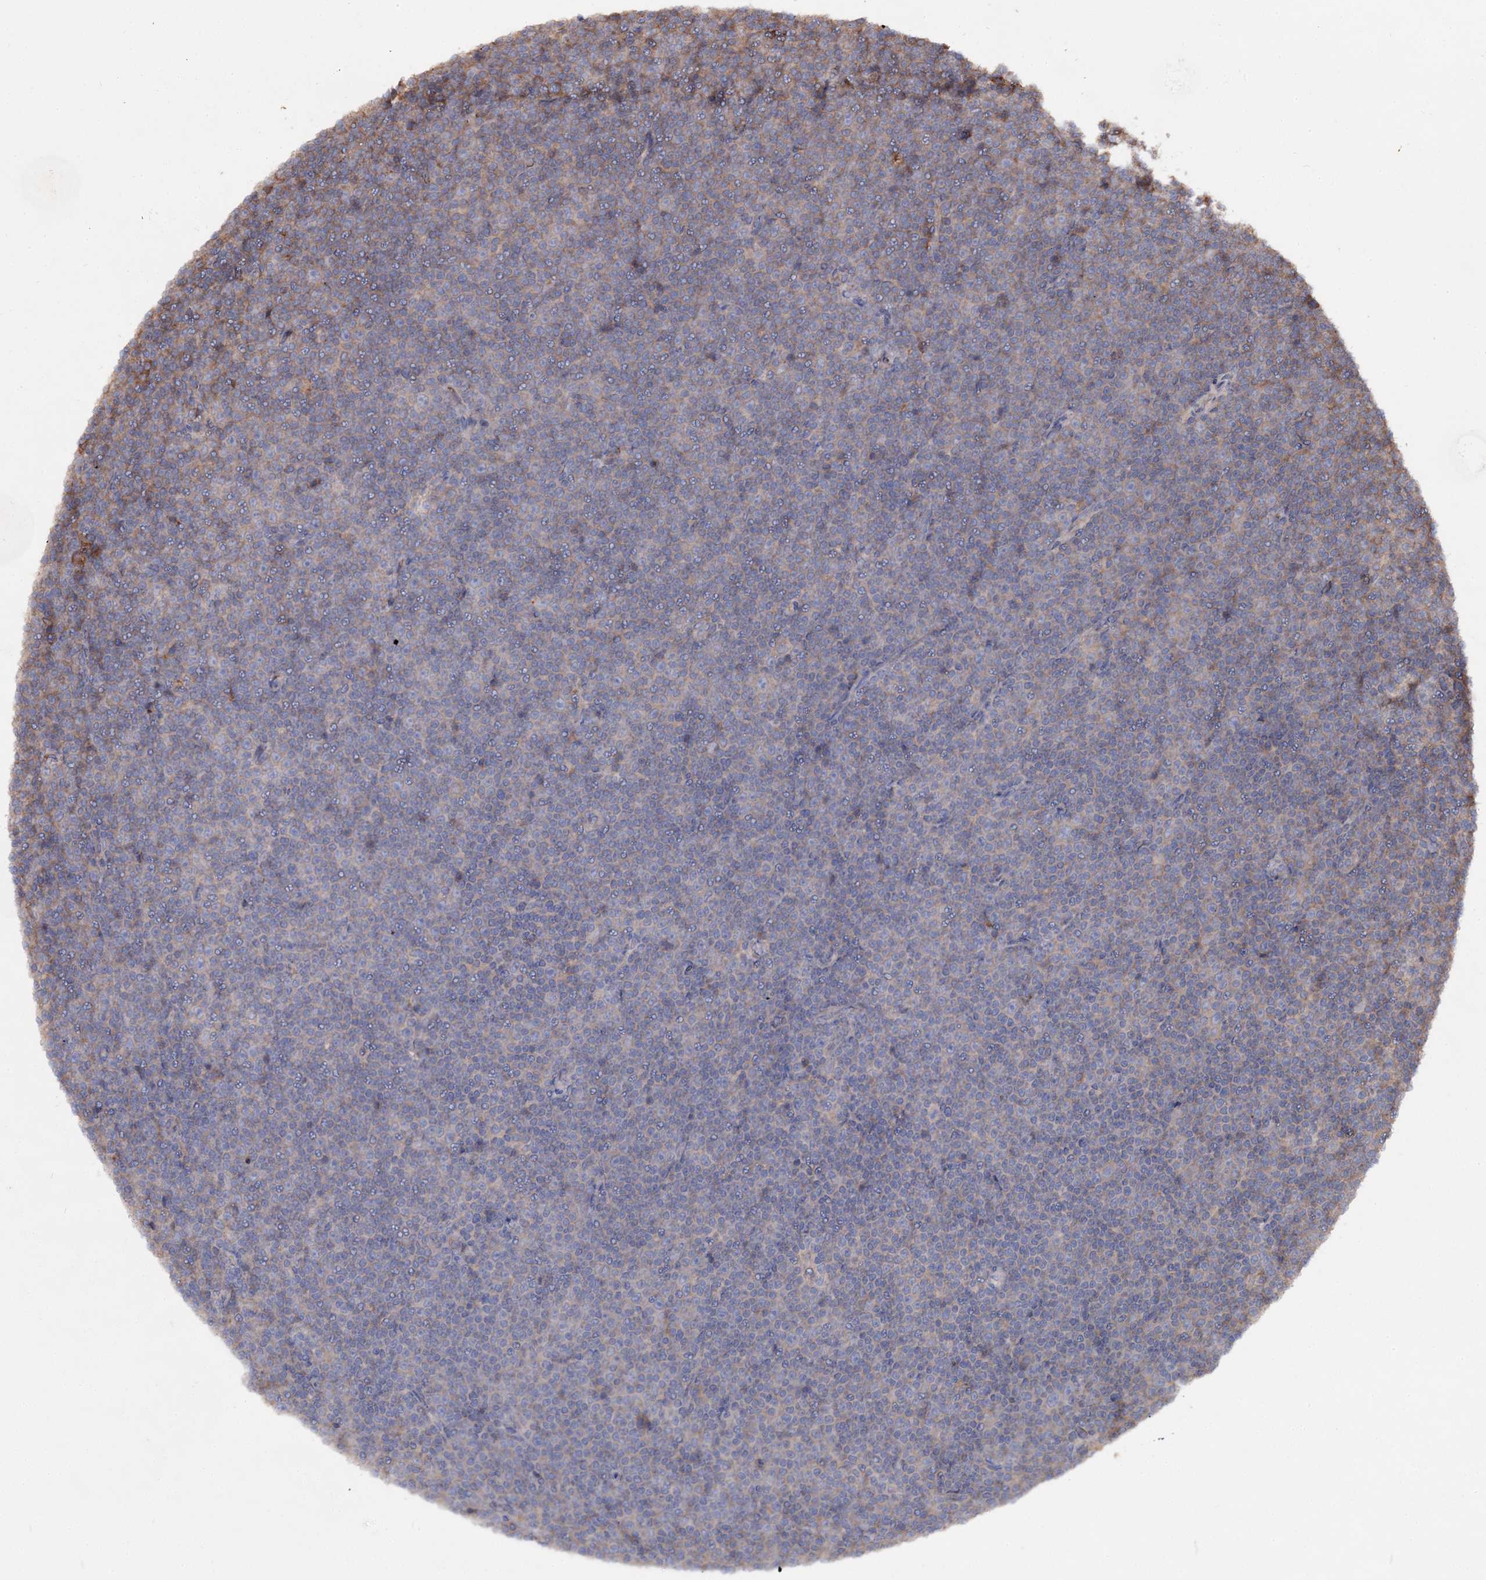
{"staining": {"intensity": "weak", "quantity": "<25%", "location": "cytoplasmic/membranous"}, "tissue": "lymphoma", "cell_type": "Tumor cells", "image_type": "cancer", "snomed": [{"axis": "morphology", "description": "Malignant lymphoma, non-Hodgkin's type, Low grade"}, {"axis": "topography", "description": "Lymph node"}], "caption": "The IHC image has no significant expression in tumor cells of malignant lymphoma, non-Hodgkin's type (low-grade) tissue.", "gene": "ARFIP2", "patient": {"sex": "female", "age": 67}}